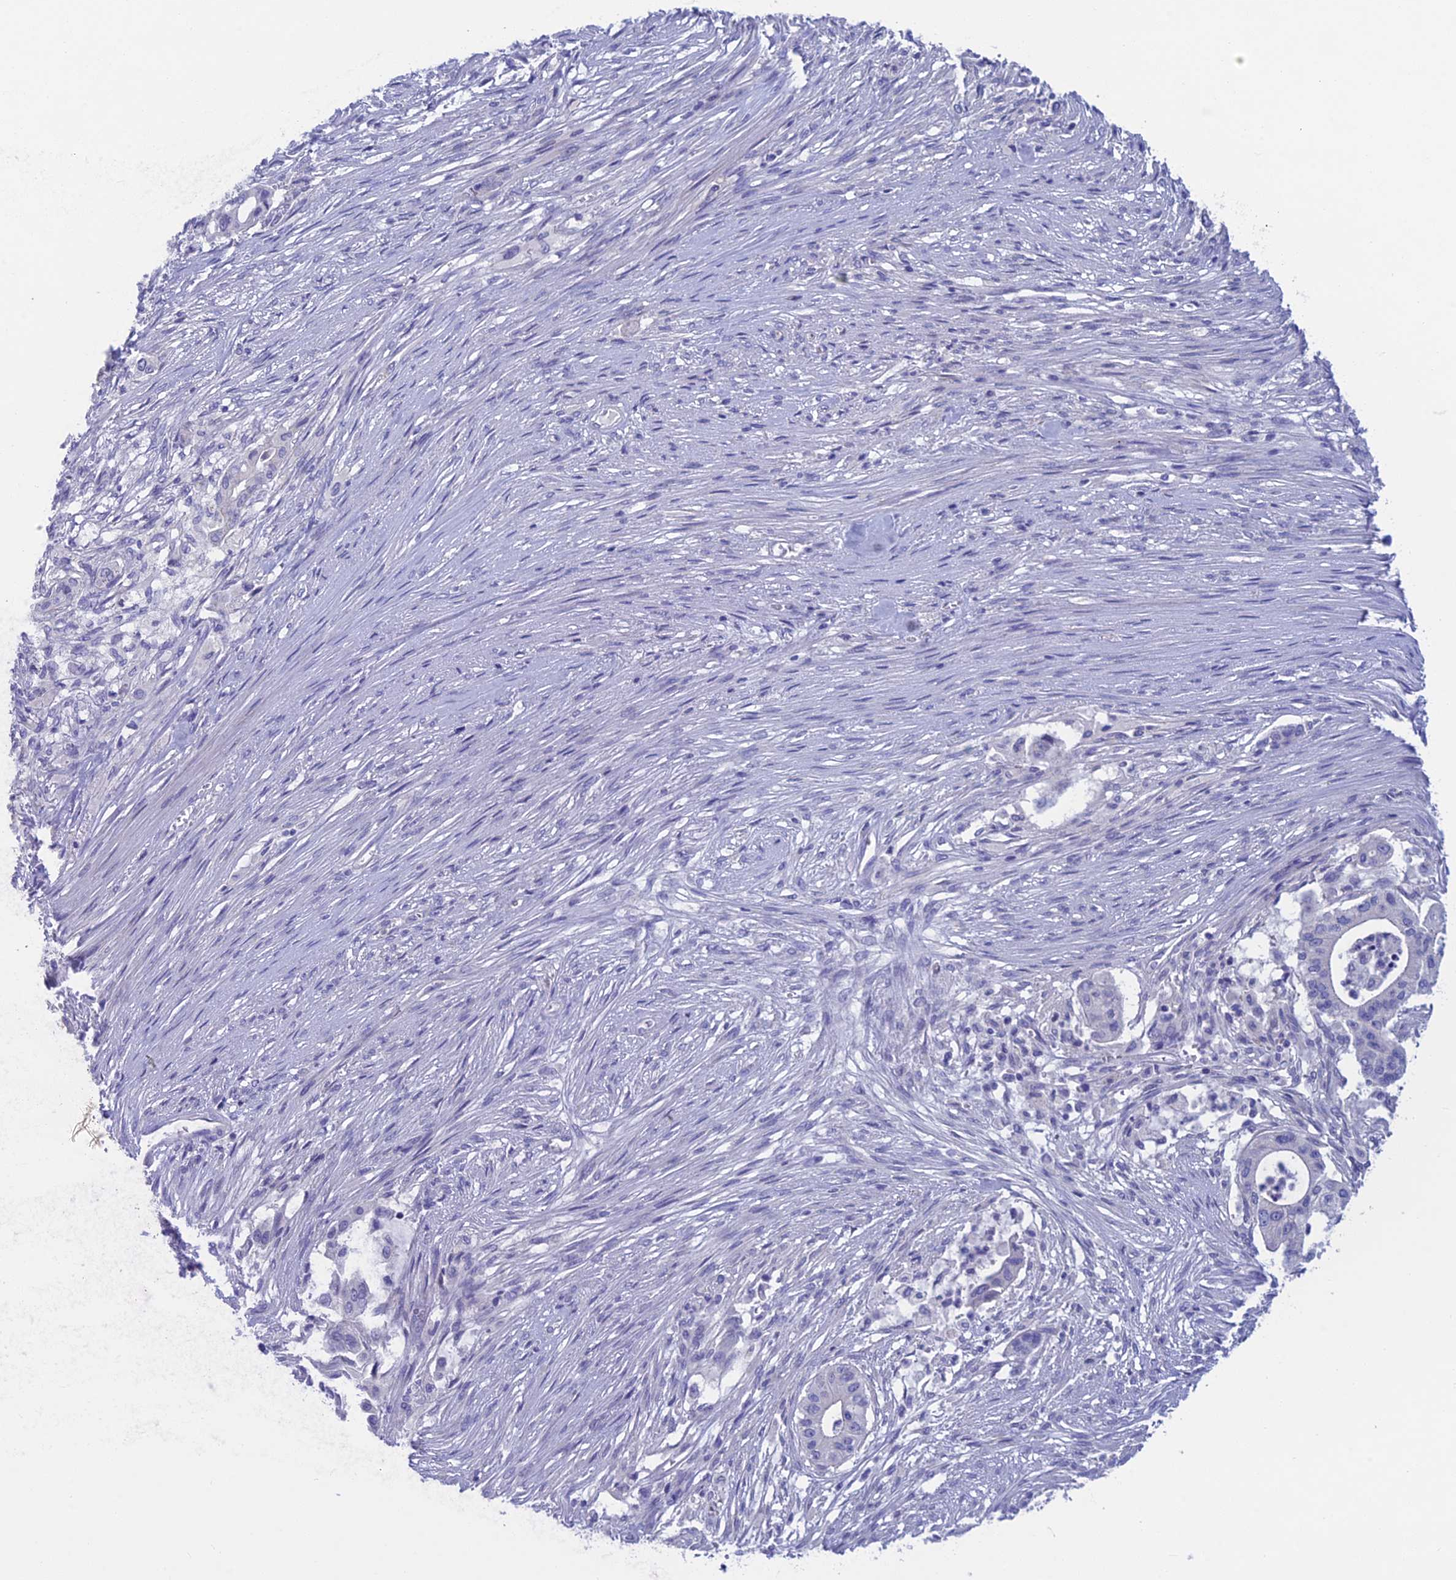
{"staining": {"intensity": "negative", "quantity": "none", "location": "none"}, "tissue": "pancreatic cancer", "cell_type": "Tumor cells", "image_type": "cancer", "snomed": [{"axis": "morphology", "description": "Adenocarcinoma, NOS"}, {"axis": "topography", "description": "Pancreas"}], "caption": "Immunohistochemistry (IHC) photomicrograph of neoplastic tissue: human pancreatic cancer (adenocarcinoma) stained with DAB (3,3'-diaminobenzidine) shows no significant protein positivity in tumor cells.", "gene": "XPO7", "patient": {"sex": "male", "age": 46}}